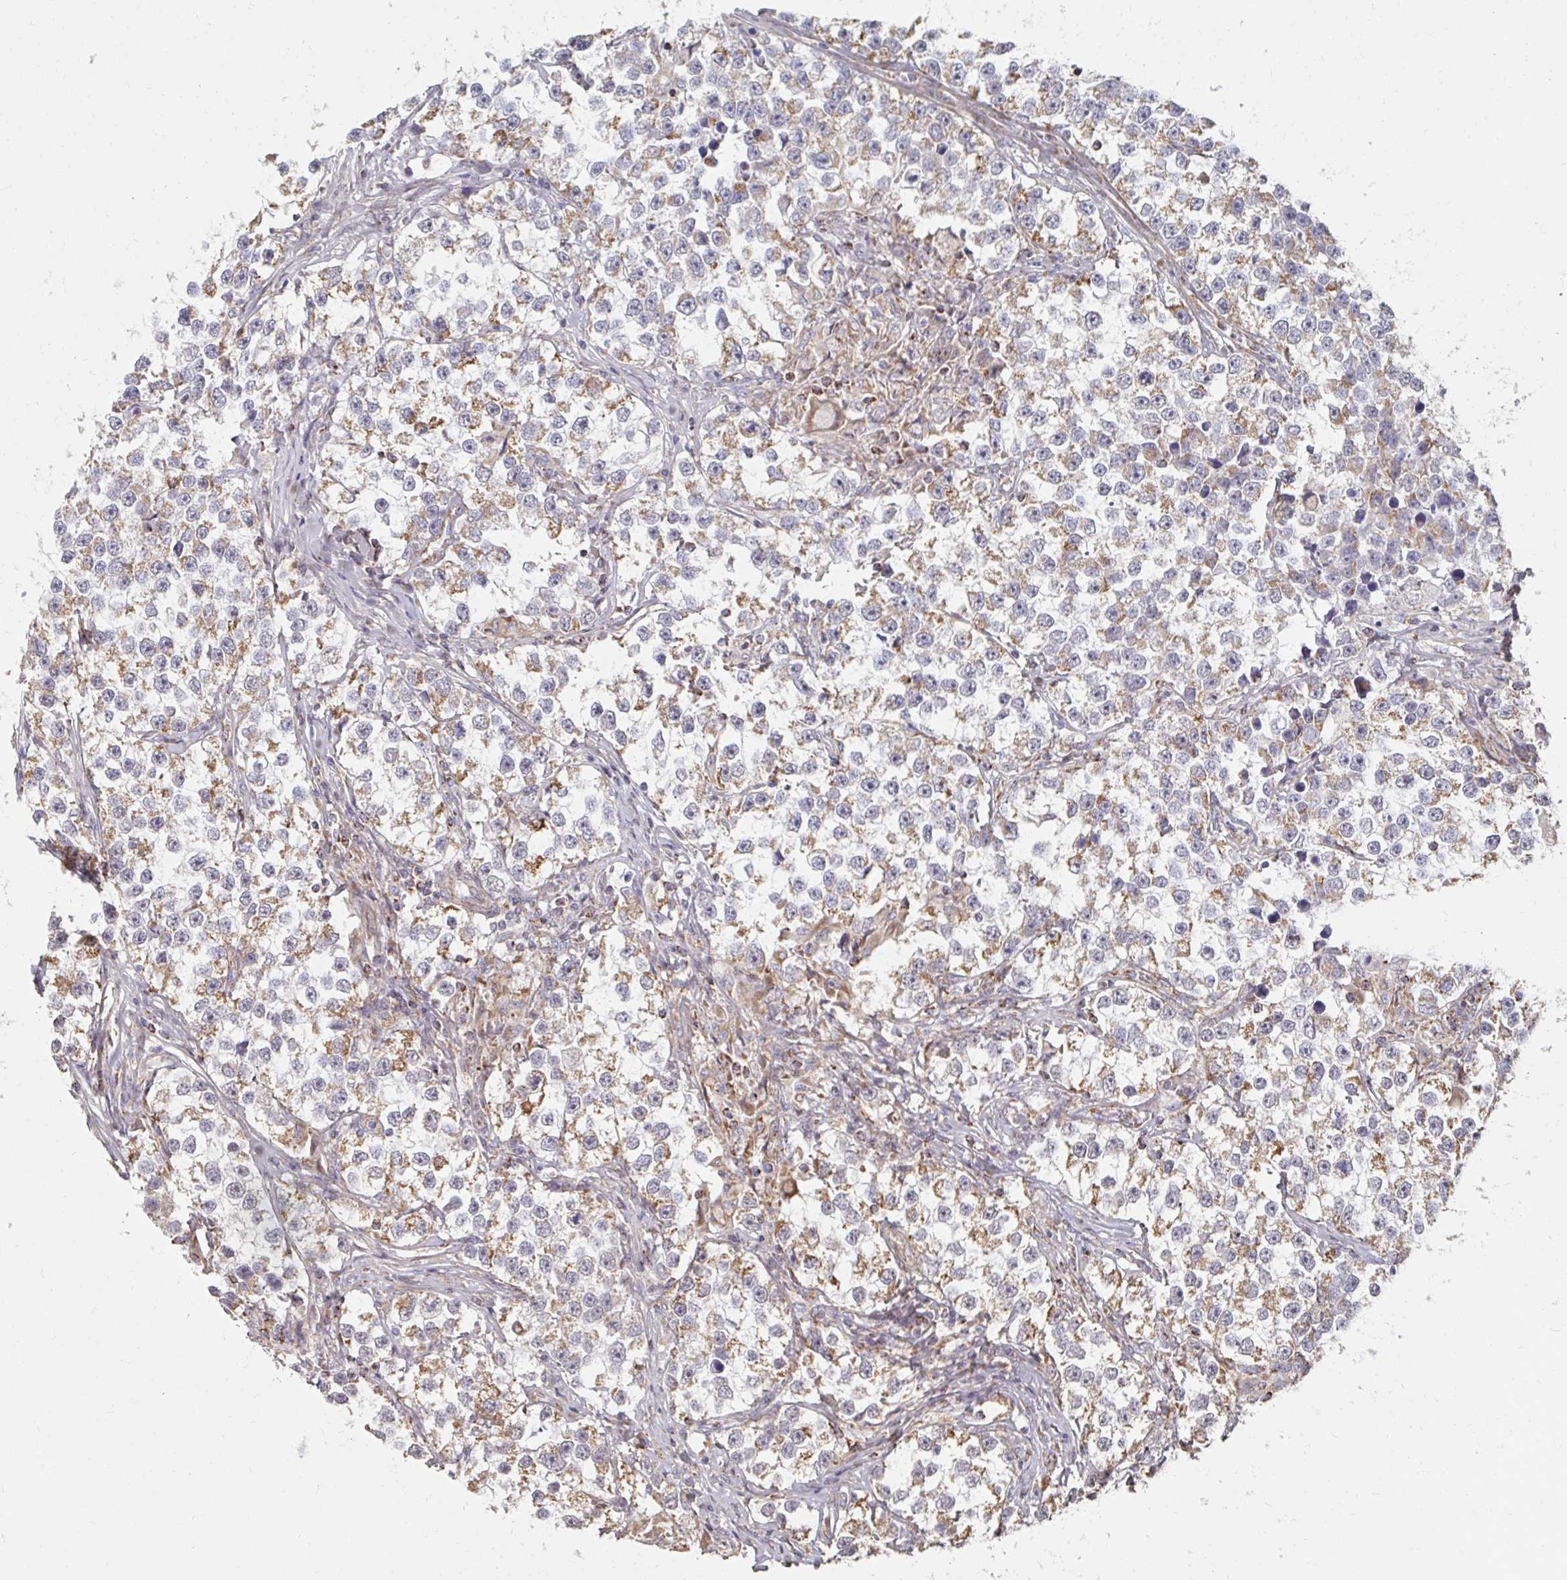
{"staining": {"intensity": "moderate", "quantity": "25%-75%", "location": "cytoplasmic/membranous"}, "tissue": "testis cancer", "cell_type": "Tumor cells", "image_type": "cancer", "snomed": [{"axis": "morphology", "description": "Seminoma, NOS"}, {"axis": "topography", "description": "Testis"}], "caption": "IHC image of neoplastic tissue: seminoma (testis) stained using immunohistochemistry (IHC) displays medium levels of moderate protein expression localized specifically in the cytoplasmic/membranous of tumor cells, appearing as a cytoplasmic/membranous brown color.", "gene": "MAVS", "patient": {"sex": "male", "age": 46}}